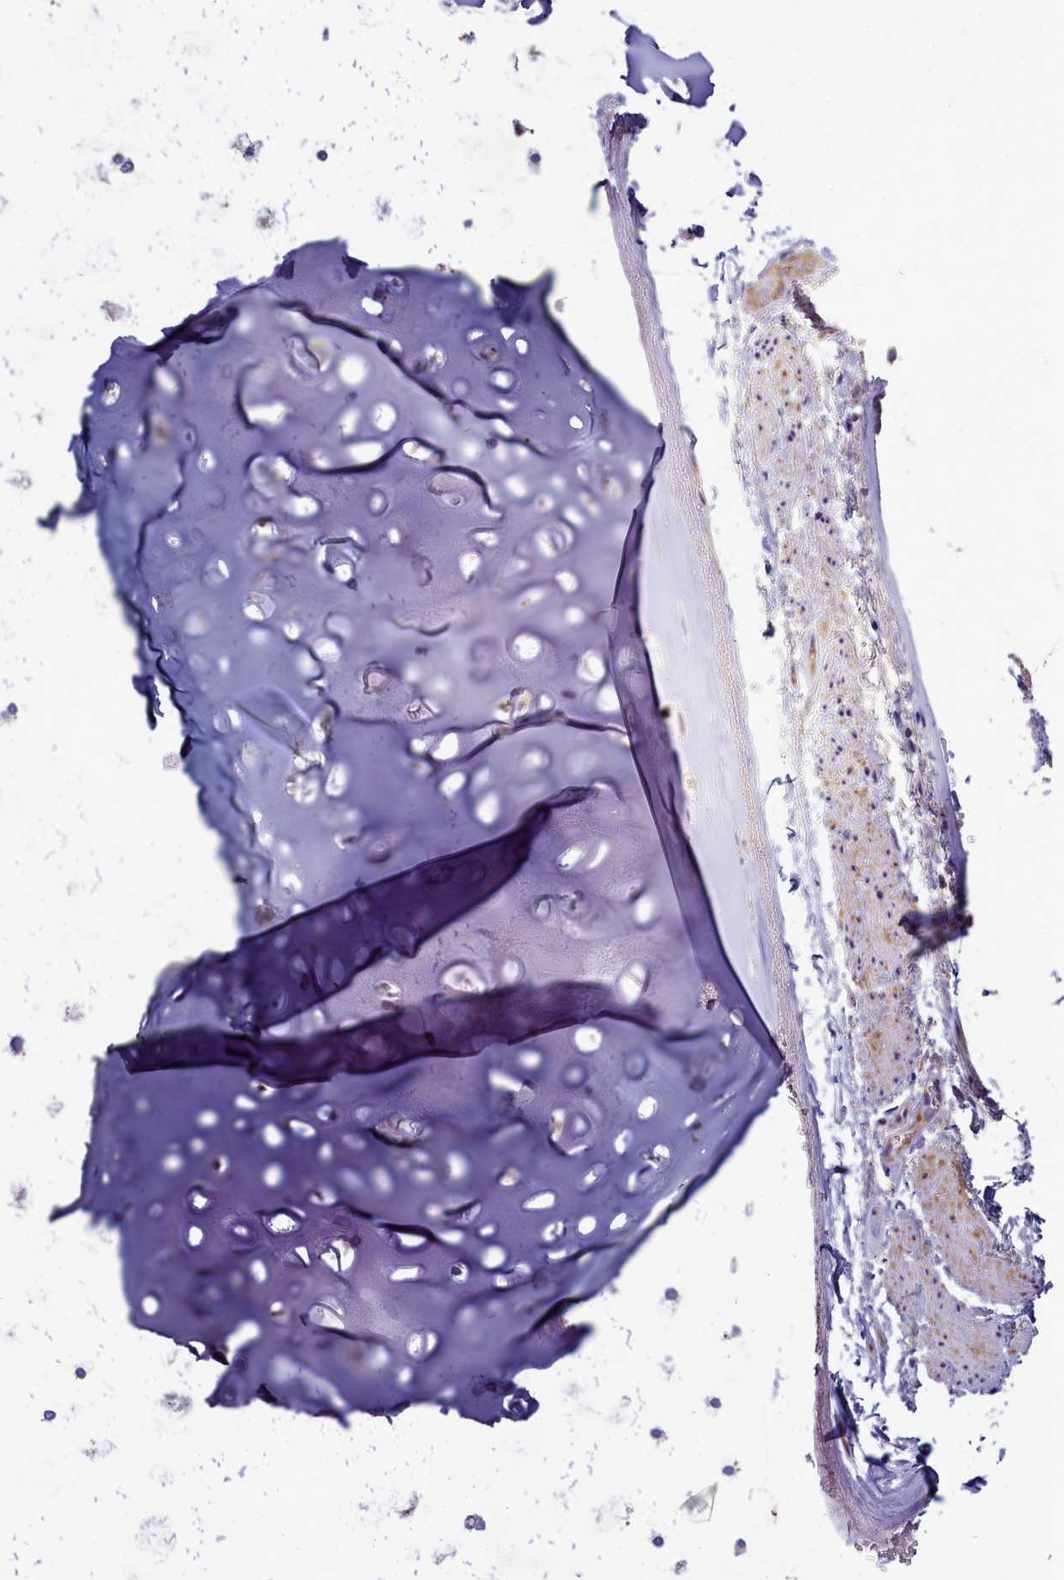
{"staining": {"intensity": "negative", "quantity": "none", "location": "none"}, "tissue": "adipose tissue", "cell_type": "Adipocytes", "image_type": "normal", "snomed": [{"axis": "morphology", "description": "Normal tissue, NOS"}, {"axis": "topography", "description": "Cartilage tissue"}], "caption": "High magnification brightfield microscopy of benign adipose tissue stained with DAB (brown) and counterstained with hematoxylin (blue): adipocytes show no significant staining.", "gene": "SMPD4", "patient": {"sex": "male", "age": 66}}